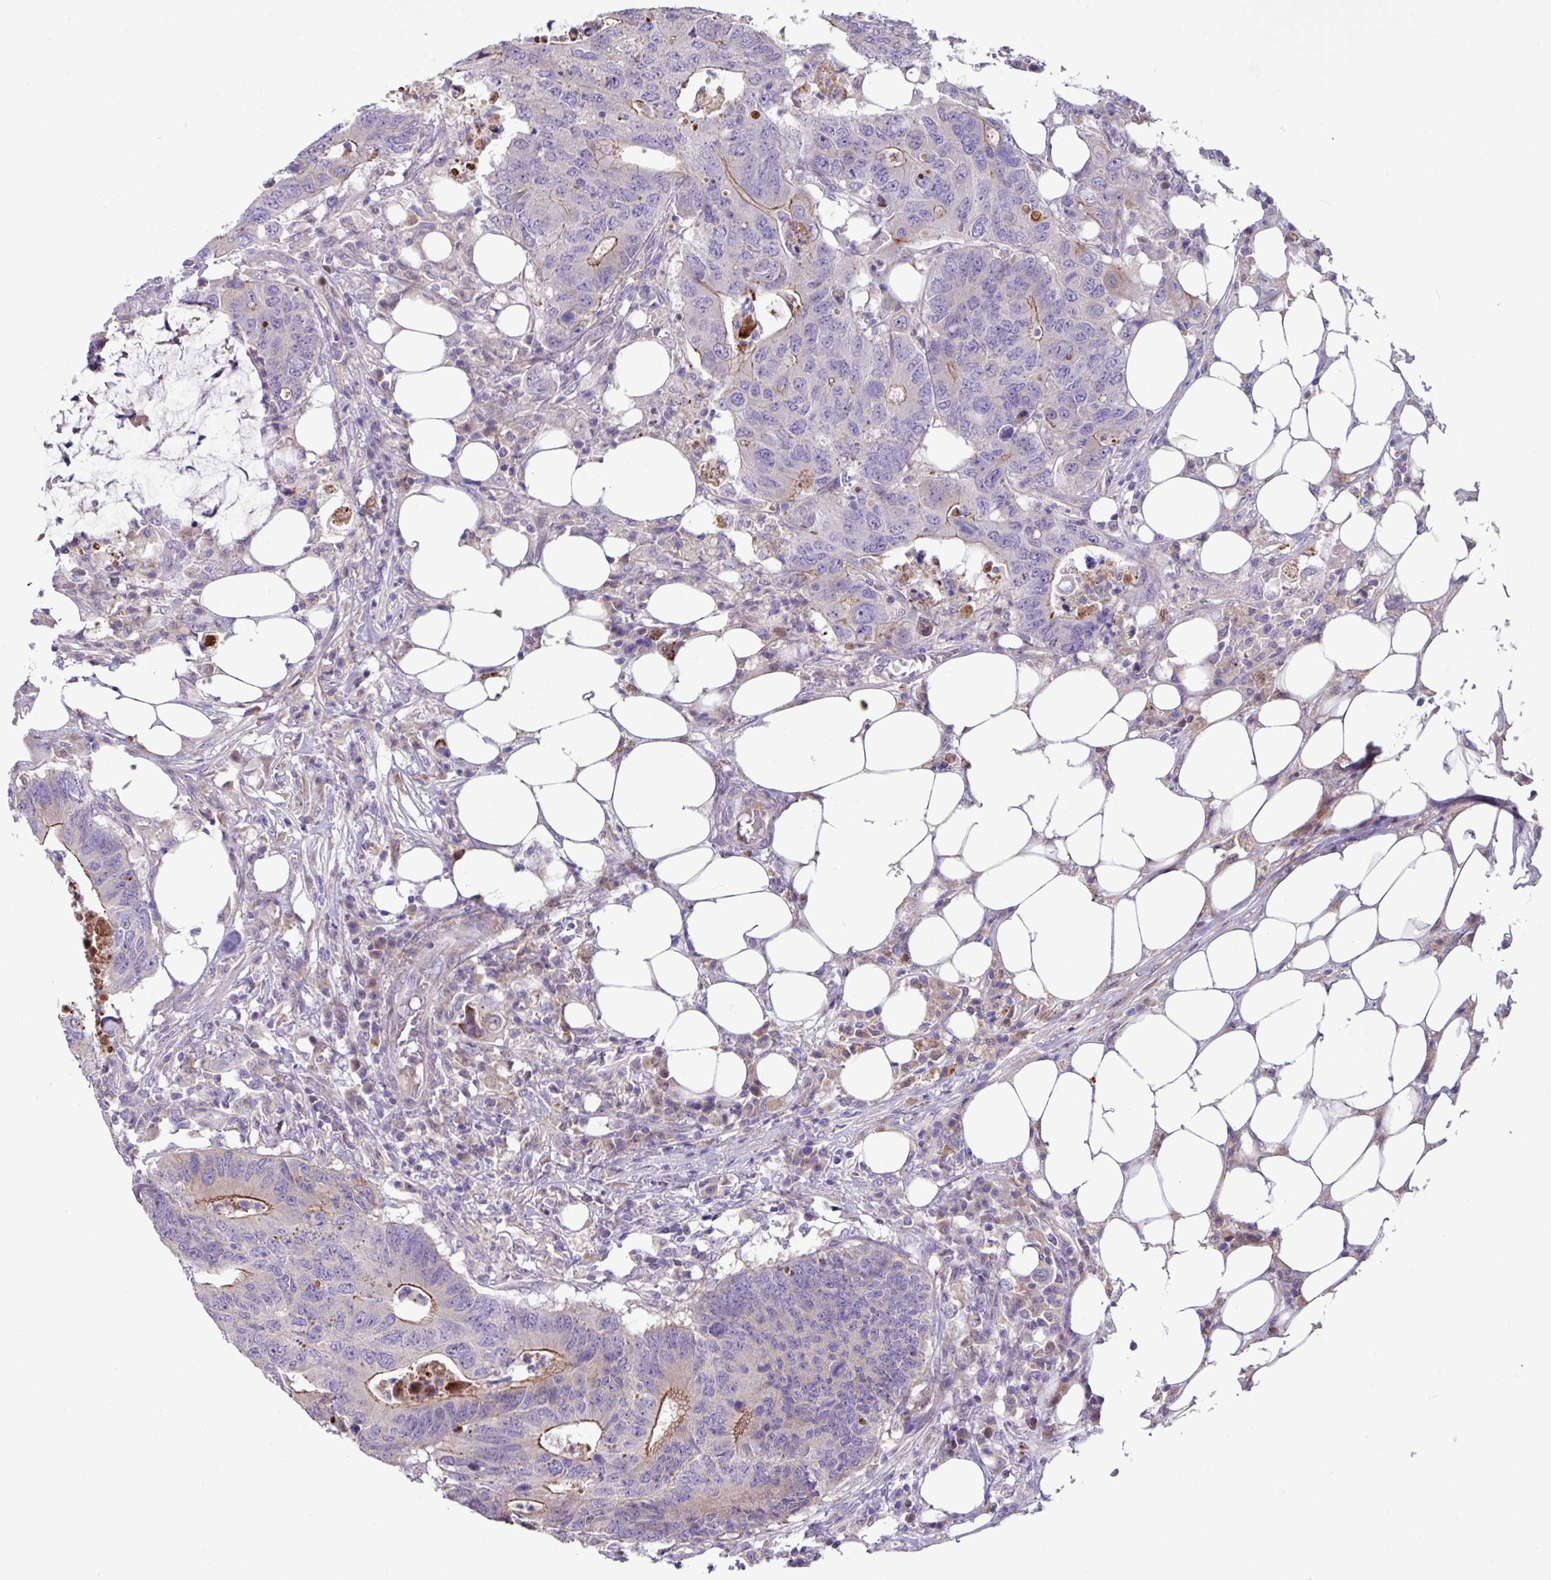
{"staining": {"intensity": "moderate", "quantity": "<25%", "location": "cytoplasmic/membranous"}, "tissue": "colorectal cancer", "cell_type": "Tumor cells", "image_type": "cancer", "snomed": [{"axis": "morphology", "description": "Adenocarcinoma, NOS"}, {"axis": "topography", "description": "Colon"}], "caption": "An image of colorectal cancer stained for a protein demonstrates moderate cytoplasmic/membranous brown staining in tumor cells.", "gene": "IQCJ", "patient": {"sex": "male", "age": 71}}